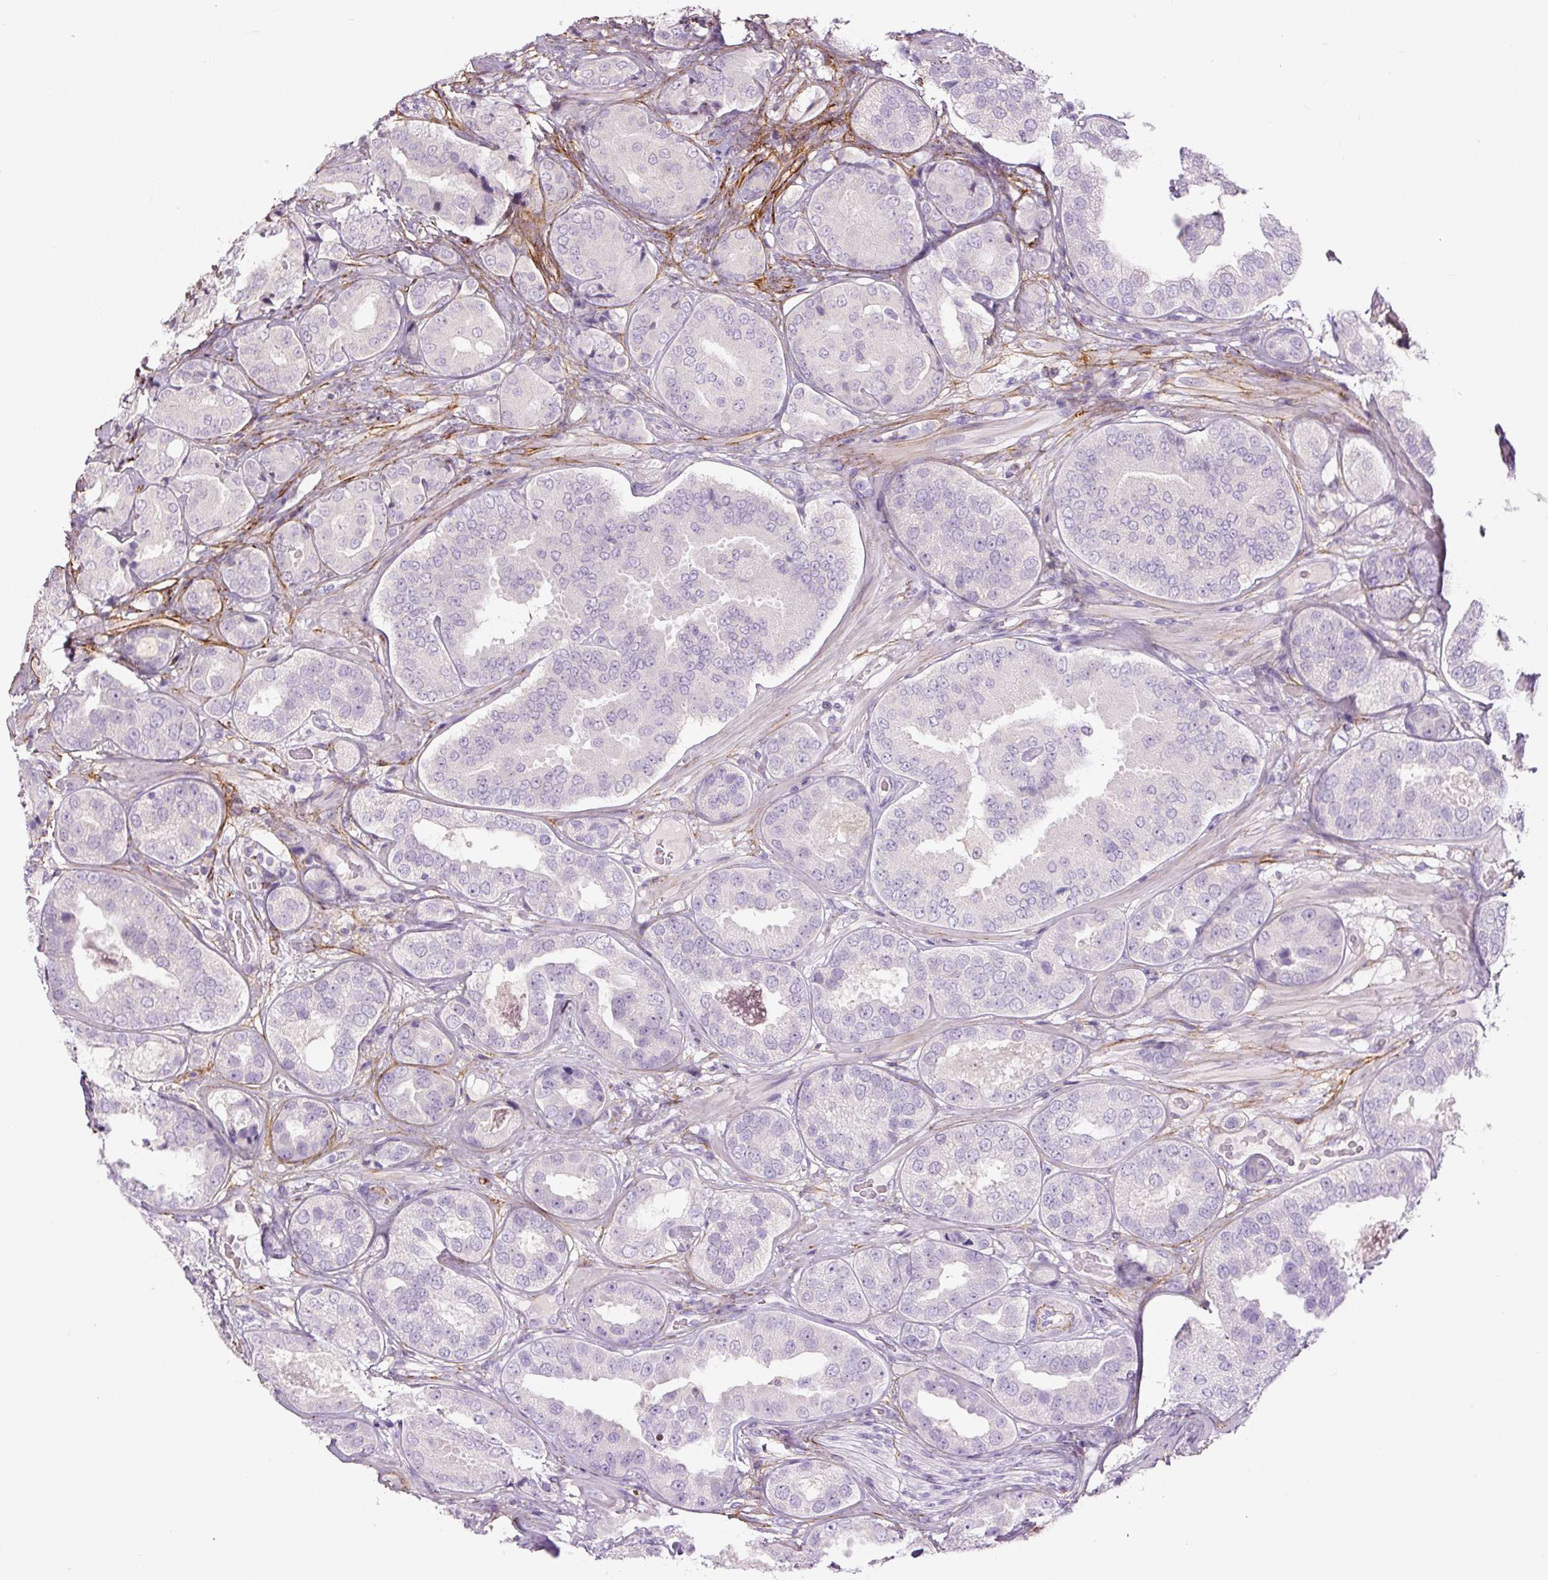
{"staining": {"intensity": "negative", "quantity": "none", "location": "none"}, "tissue": "prostate cancer", "cell_type": "Tumor cells", "image_type": "cancer", "snomed": [{"axis": "morphology", "description": "Adenocarcinoma, High grade"}, {"axis": "topography", "description": "Prostate"}], "caption": "DAB immunohistochemical staining of human prostate high-grade adenocarcinoma shows no significant expression in tumor cells.", "gene": "FBN1", "patient": {"sex": "male", "age": 63}}